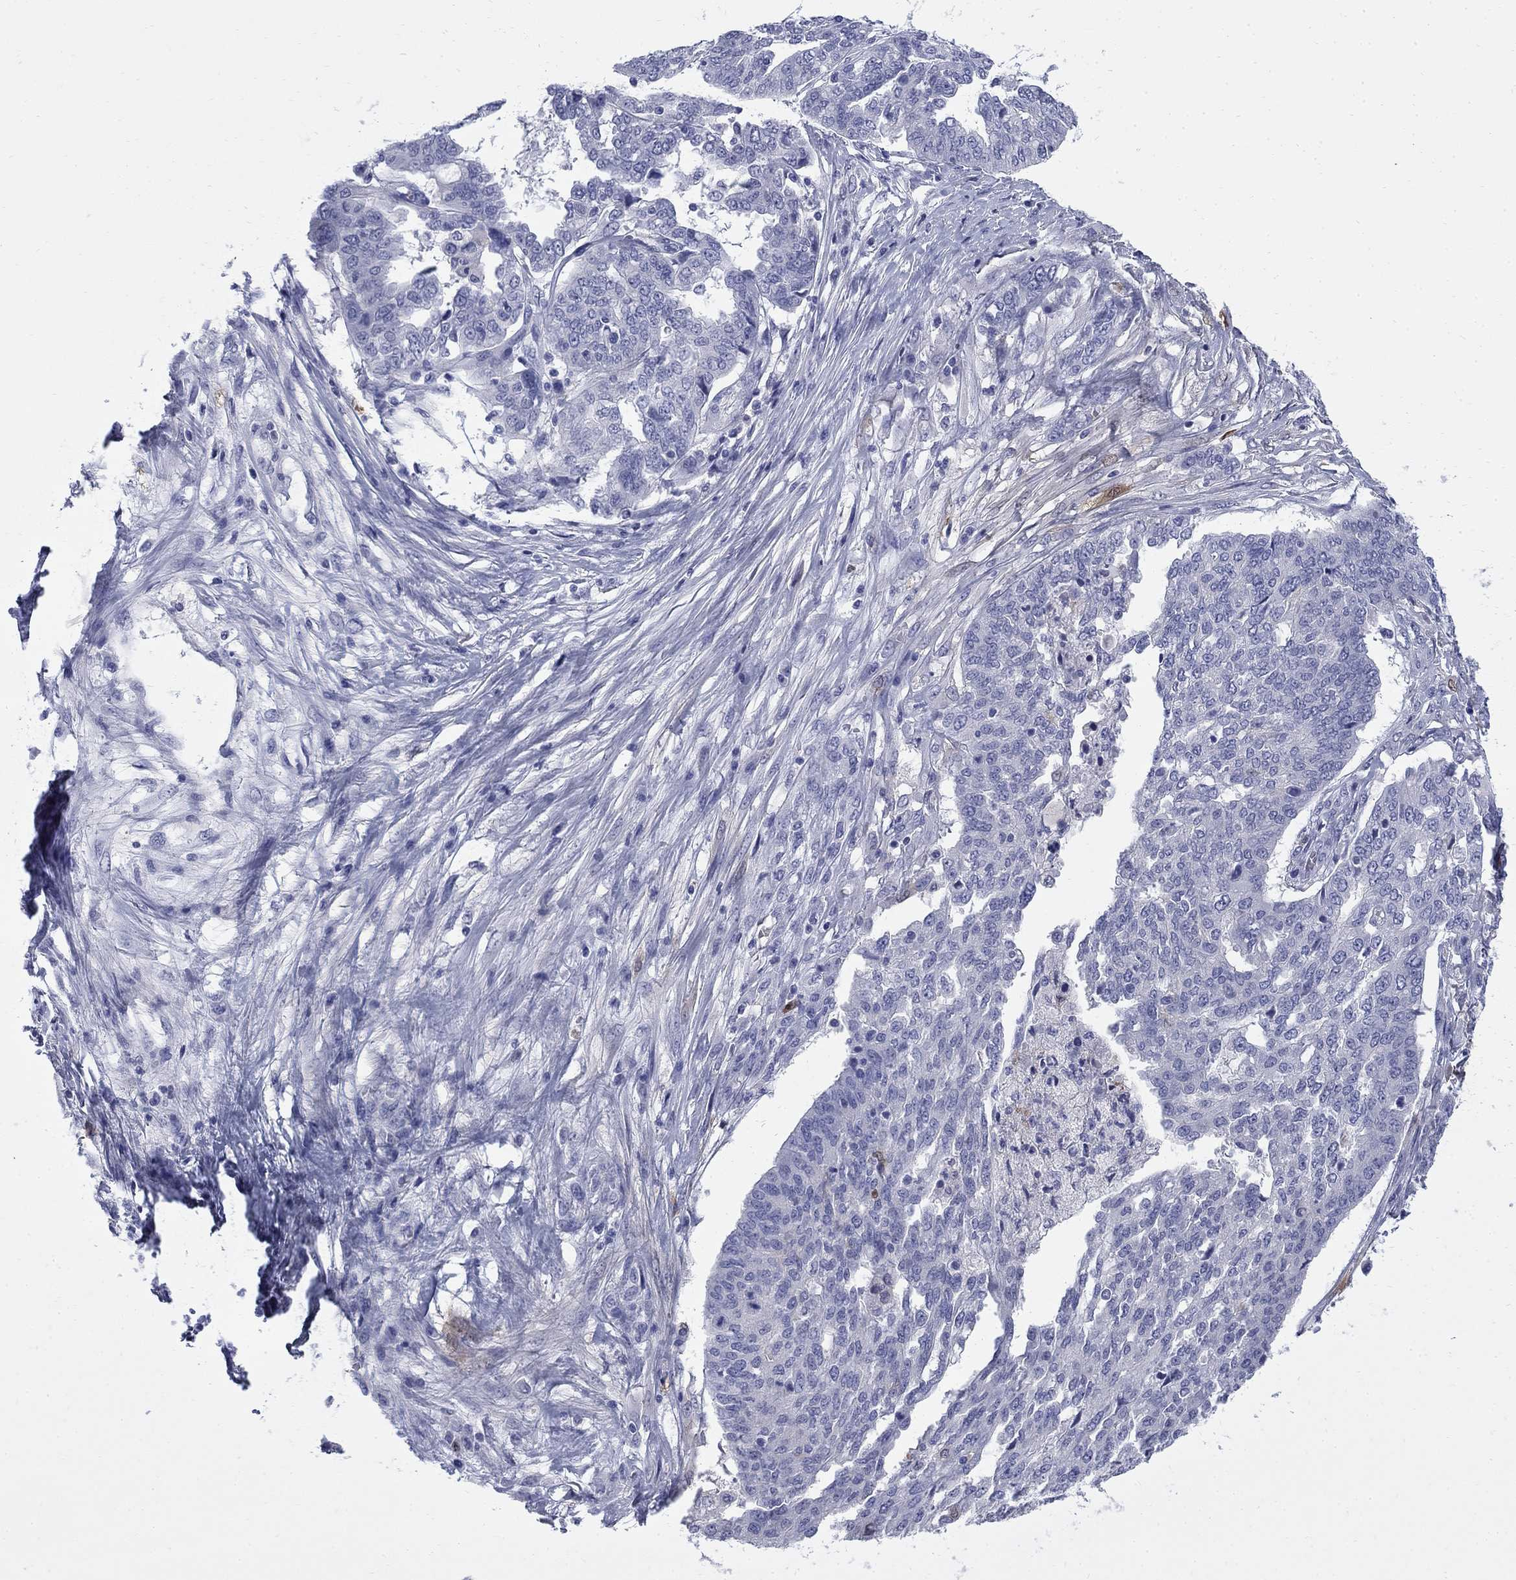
{"staining": {"intensity": "negative", "quantity": "none", "location": "none"}, "tissue": "ovarian cancer", "cell_type": "Tumor cells", "image_type": "cancer", "snomed": [{"axis": "morphology", "description": "Cystadenocarcinoma, serous, NOS"}, {"axis": "topography", "description": "Ovary"}], "caption": "Immunohistochemical staining of human ovarian cancer exhibits no significant expression in tumor cells.", "gene": "SERPINB2", "patient": {"sex": "female", "age": 67}}